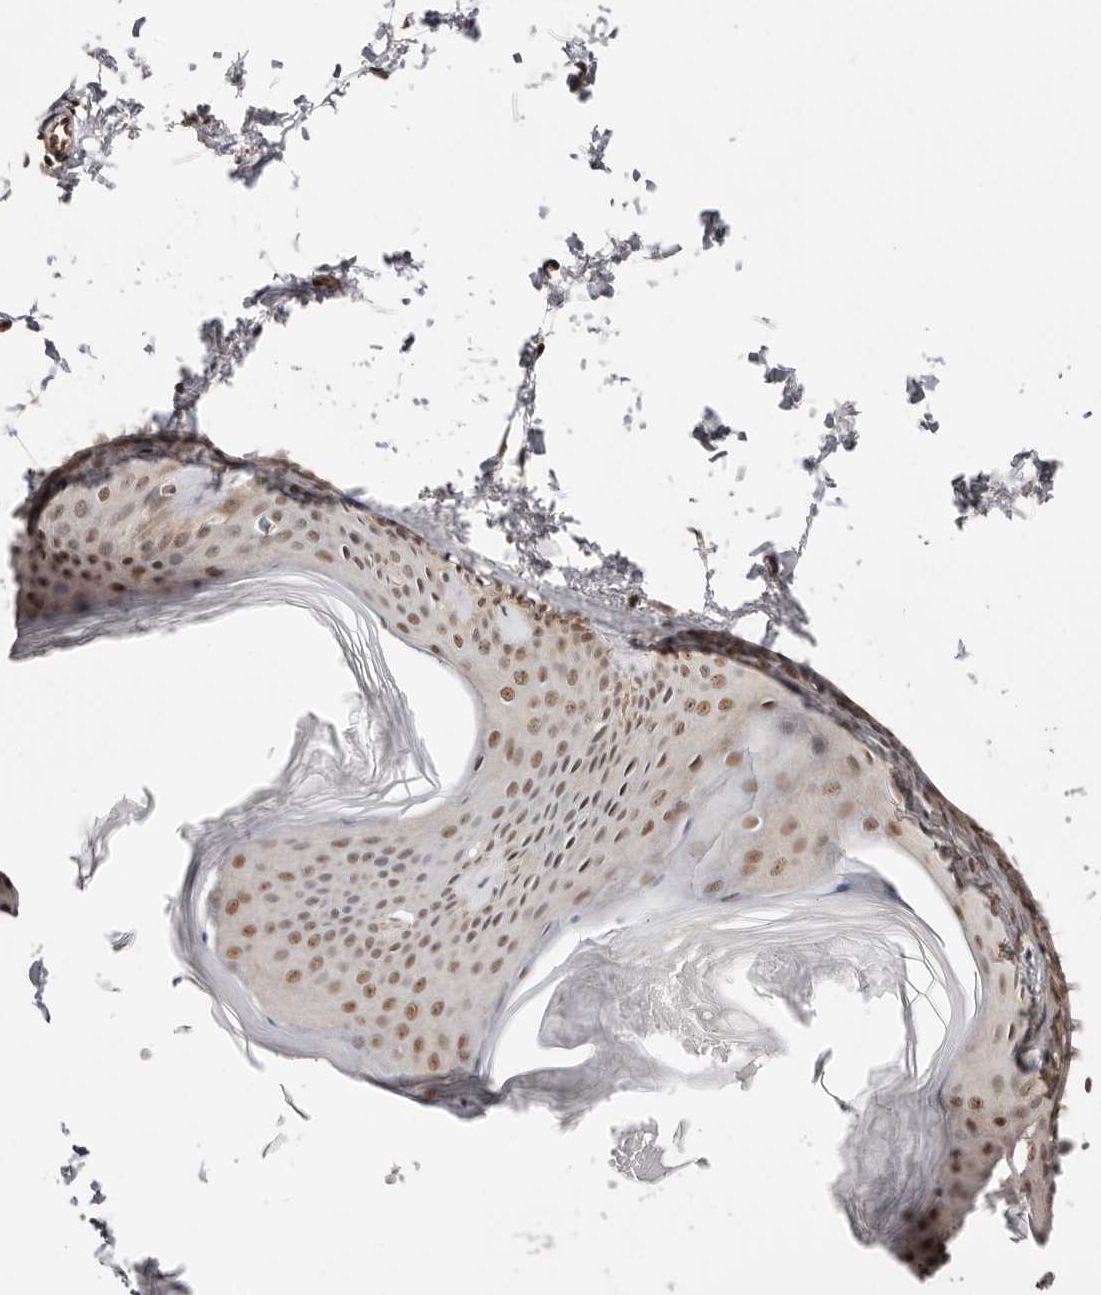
{"staining": {"intensity": "moderate", "quantity": ">75%", "location": "cytoplasmic/membranous,nuclear"}, "tissue": "skin", "cell_type": "Fibroblasts", "image_type": "normal", "snomed": [{"axis": "morphology", "description": "Normal tissue, NOS"}, {"axis": "topography", "description": "Skin"}], "caption": "Skin was stained to show a protein in brown. There is medium levels of moderate cytoplasmic/membranous,nuclear expression in approximately >75% of fibroblasts. Immunohistochemistry stains the protein in brown and the nuclei are stained blue.", "gene": "CTNNBL1", "patient": {"sex": "female", "age": 27}}